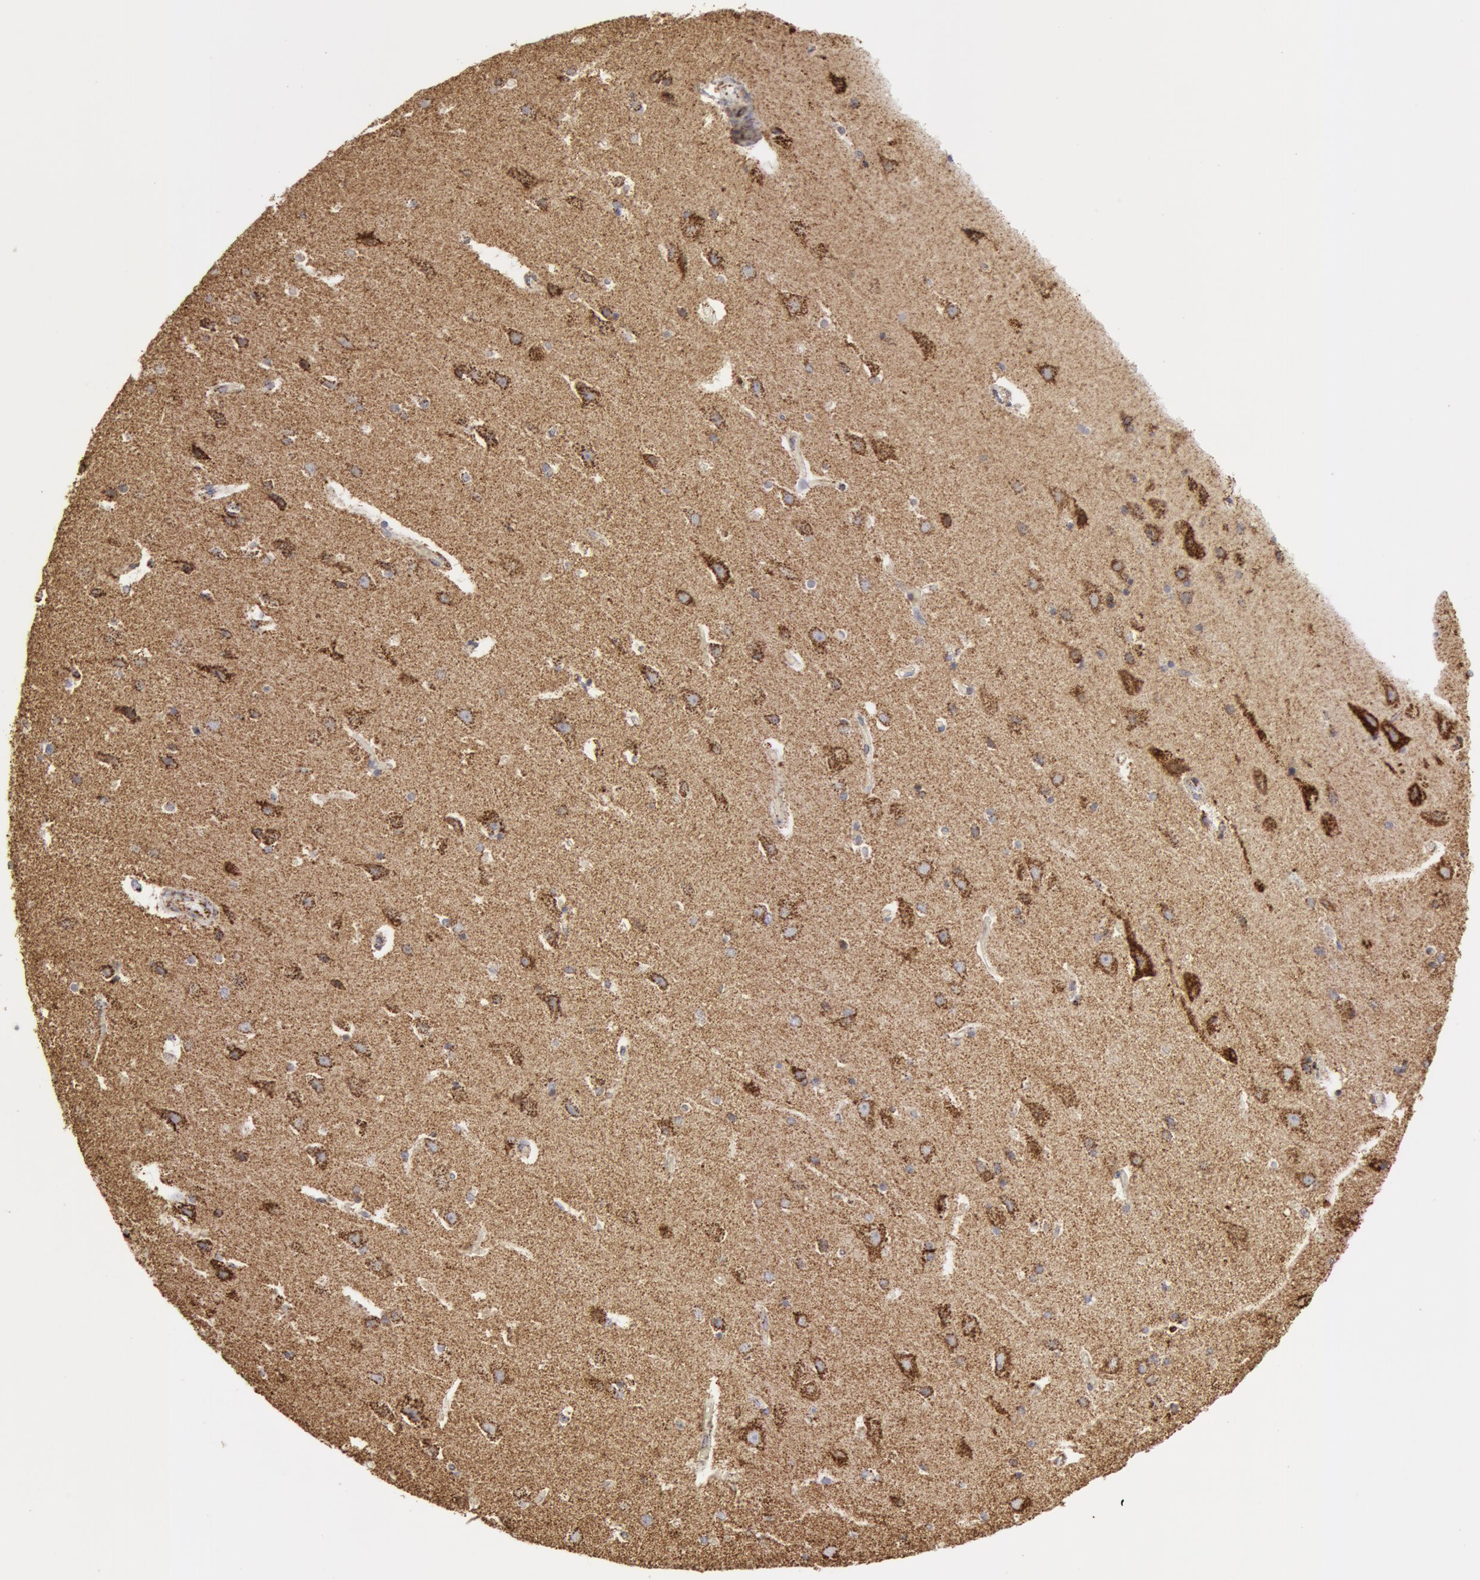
{"staining": {"intensity": "moderate", "quantity": ">75%", "location": "cytoplasmic/membranous"}, "tissue": "caudate", "cell_type": "Glial cells", "image_type": "normal", "snomed": [{"axis": "morphology", "description": "Normal tissue, NOS"}, {"axis": "topography", "description": "Lateral ventricle wall"}], "caption": "High-power microscopy captured an immunohistochemistry (IHC) photomicrograph of normal caudate, revealing moderate cytoplasmic/membranous staining in approximately >75% of glial cells. Nuclei are stained in blue.", "gene": "ATP5F1B", "patient": {"sex": "female", "age": 54}}